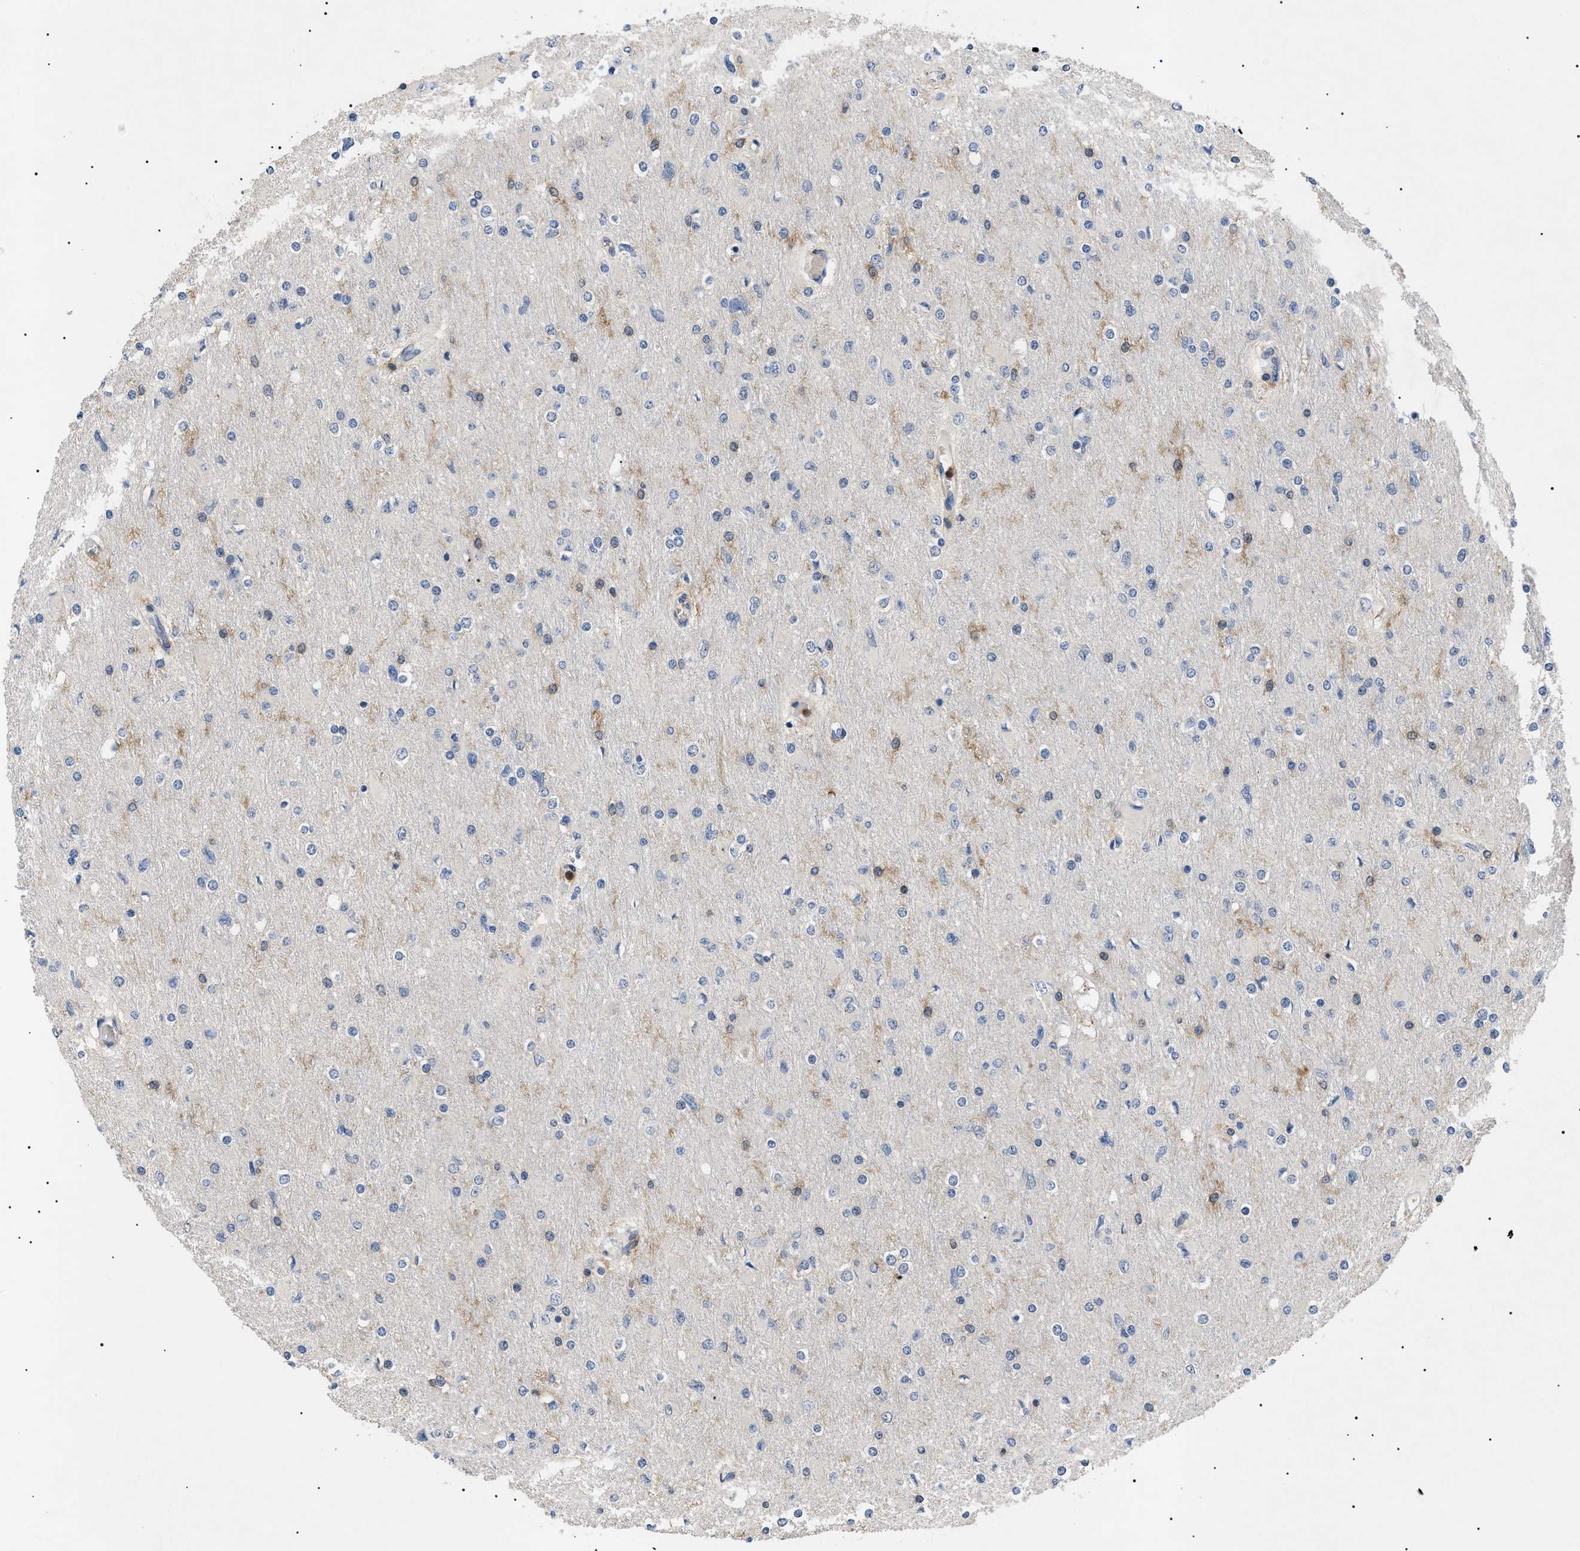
{"staining": {"intensity": "weak", "quantity": "<25%", "location": "cytoplasmic/membranous"}, "tissue": "glioma", "cell_type": "Tumor cells", "image_type": "cancer", "snomed": [{"axis": "morphology", "description": "Glioma, malignant, High grade"}, {"axis": "topography", "description": "Cerebral cortex"}], "caption": "This is a photomicrograph of immunohistochemistry (IHC) staining of malignant high-grade glioma, which shows no expression in tumor cells.", "gene": "CD300A", "patient": {"sex": "female", "age": 36}}